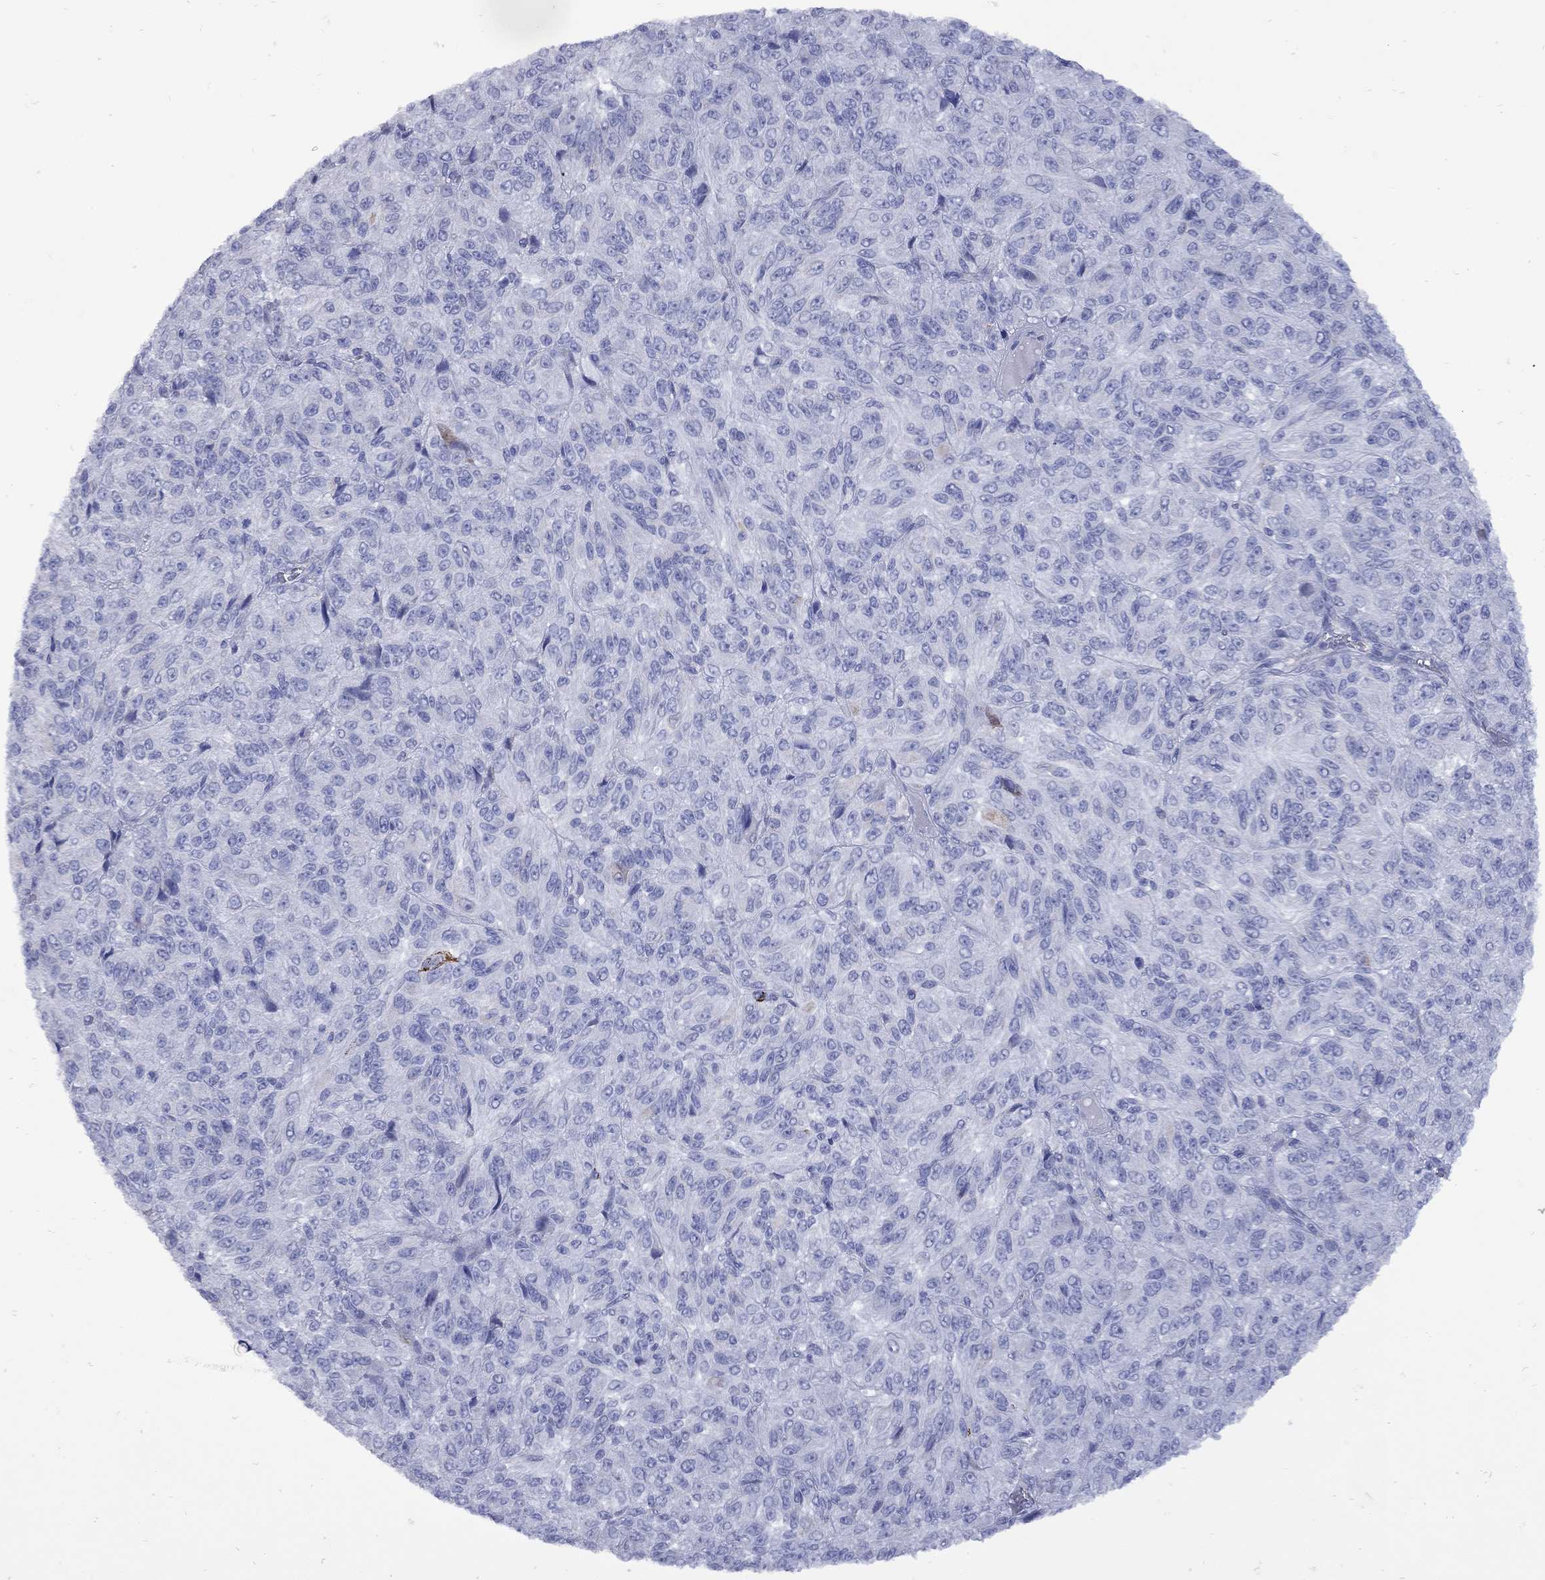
{"staining": {"intensity": "strong", "quantity": "<25%", "location": "cytoplasmic/membranous"}, "tissue": "melanoma", "cell_type": "Tumor cells", "image_type": "cancer", "snomed": [{"axis": "morphology", "description": "Malignant melanoma, Metastatic site"}, {"axis": "topography", "description": "Brain"}], "caption": "Melanoma tissue displays strong cytoplasmic/membranous staining in approximately <25% of tumor cells The protein is shown in brown color, while the nuclei are stained blue.", "gene": "SESTD1", "patient": {"sex": "female", "age": 56}}